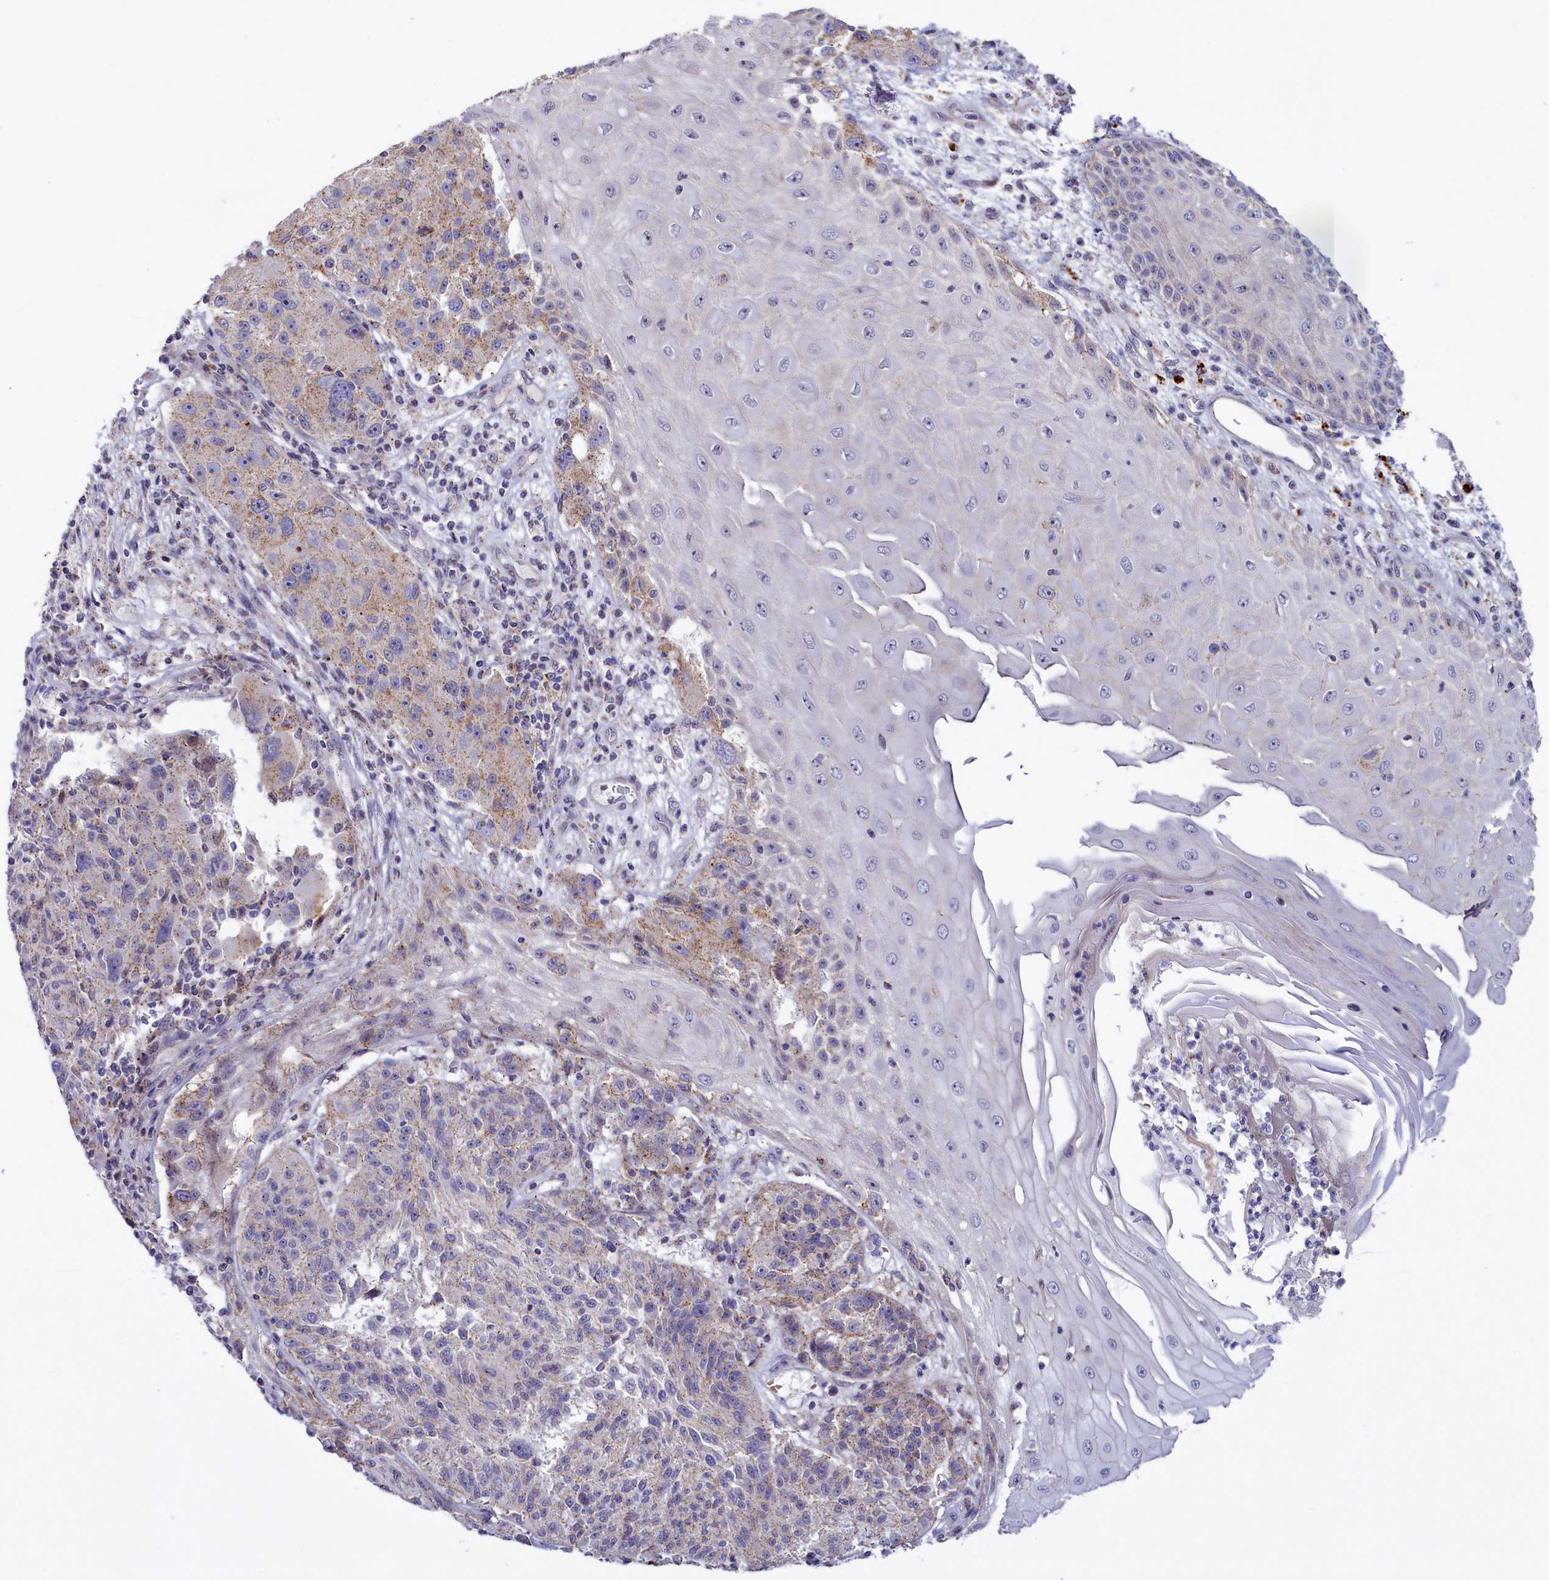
{"staining": {"intensity": "weak", "quantity": "<25%", "location": "cytoplasmic/membranous"}, "tissue": "melanoma", "cell_type": "Tumor cells", "image_type": "cancer", "snomed": [{"axis": "morphology", "description": "Malignant melanoma, NOS"}, {"axis": "topography", "description": "Skin"}], "caption": "Malignant melanoma stained for a protein using IHC exhibits no staining tumor cells.", "gene": "HYKK", "patient": {"sex": "male", "age": 53}}